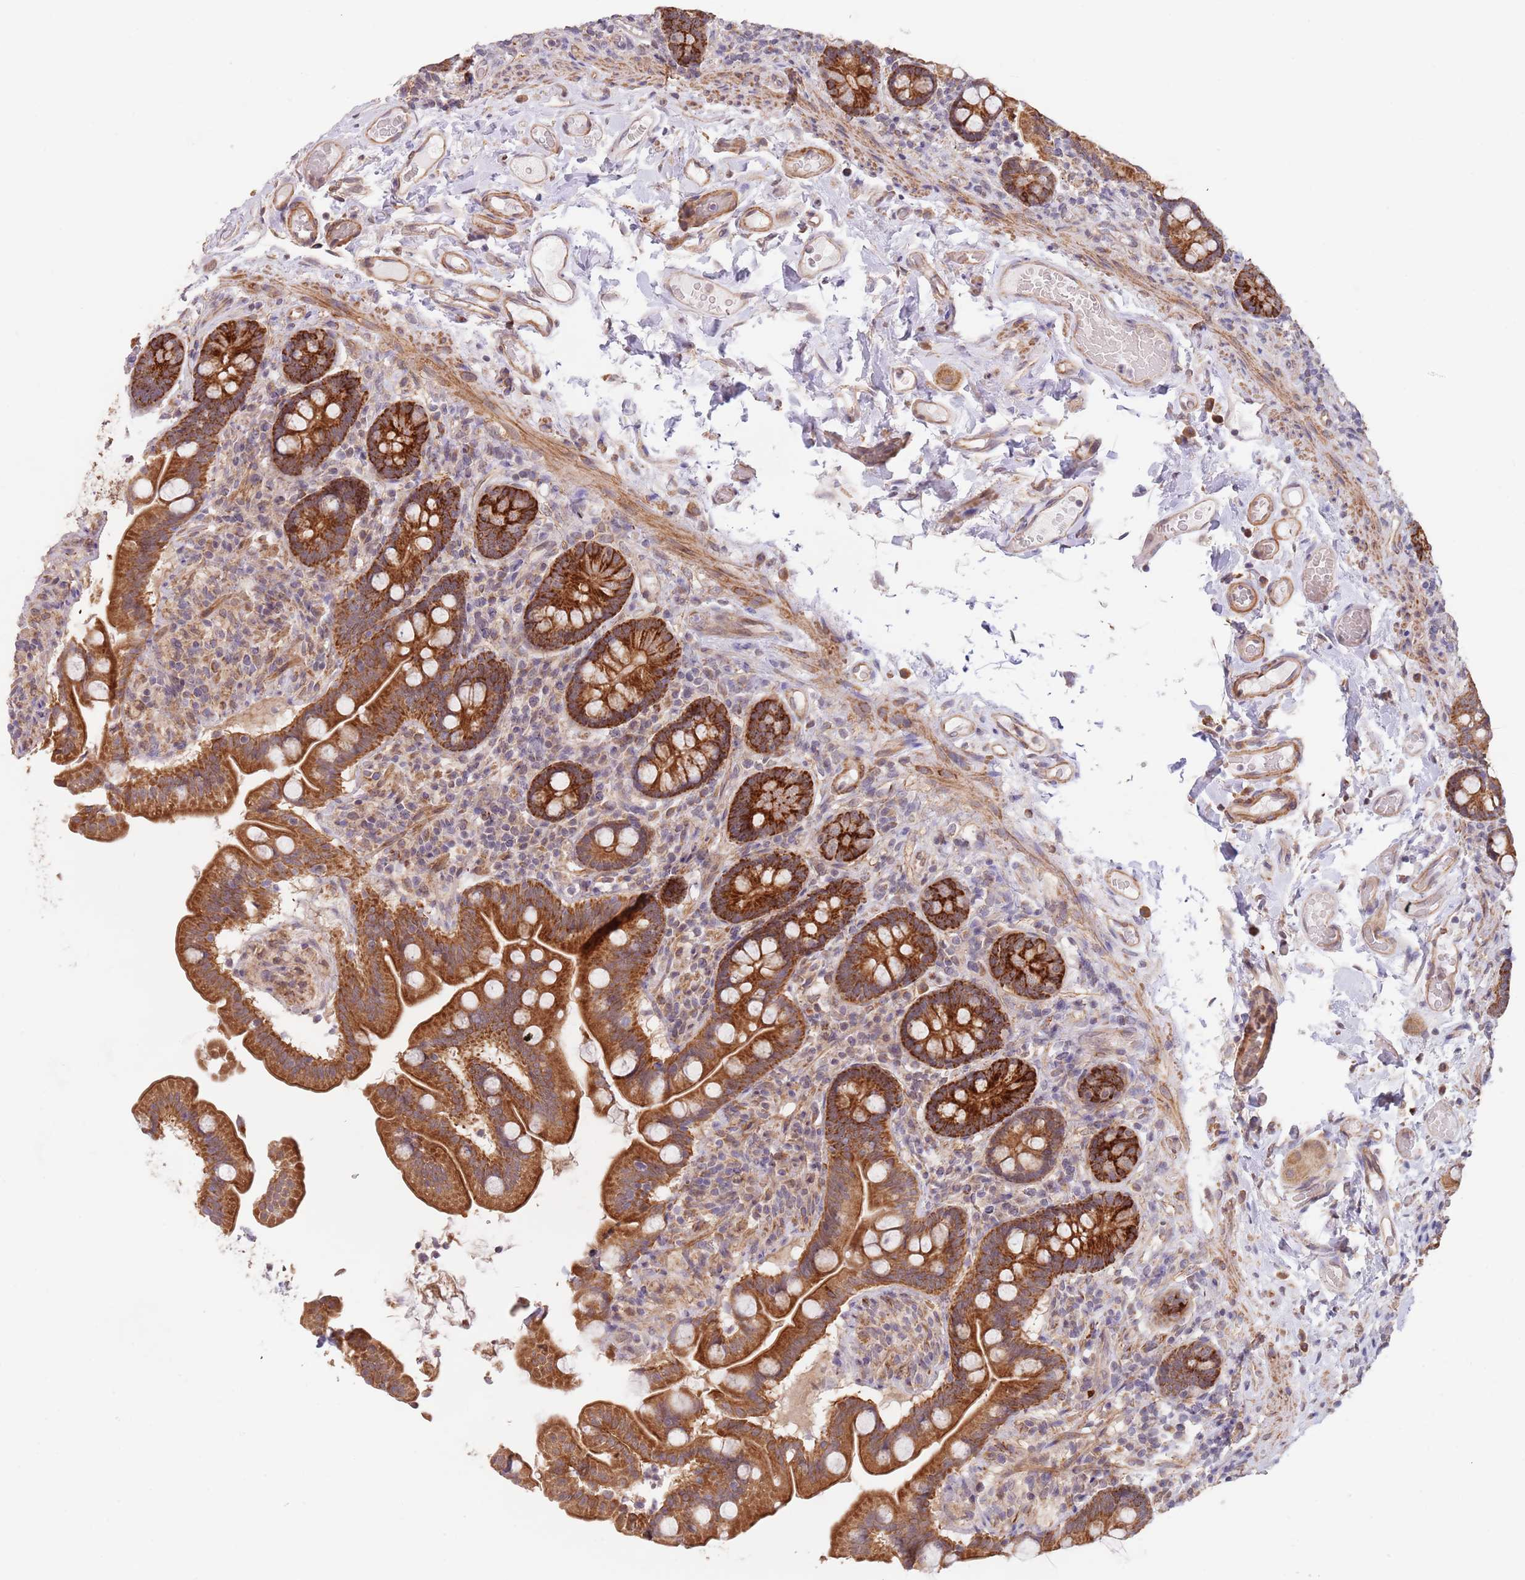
{"staining": {"intensity": "strong", "quantity": ">75%", "location": "cytoplasmic/membranous"}, "tissue": "small intestine", "cell_type": "Glandular cells", "image_type": "normal", "snomed": [{"axis": "morphology", "description": "Normal tissue, NOS"}, {"axis": "topography", "description": "Small intestine"}], "caption": "IHC photomicrograph of normal human small intestine stained for a protein (brown), which displays high levels of strong cytoplasmic/membranous positivity in about >75% of glandular cells.", "gene": "UQCC3", "patient": {"sex": "female", "age": 64}}